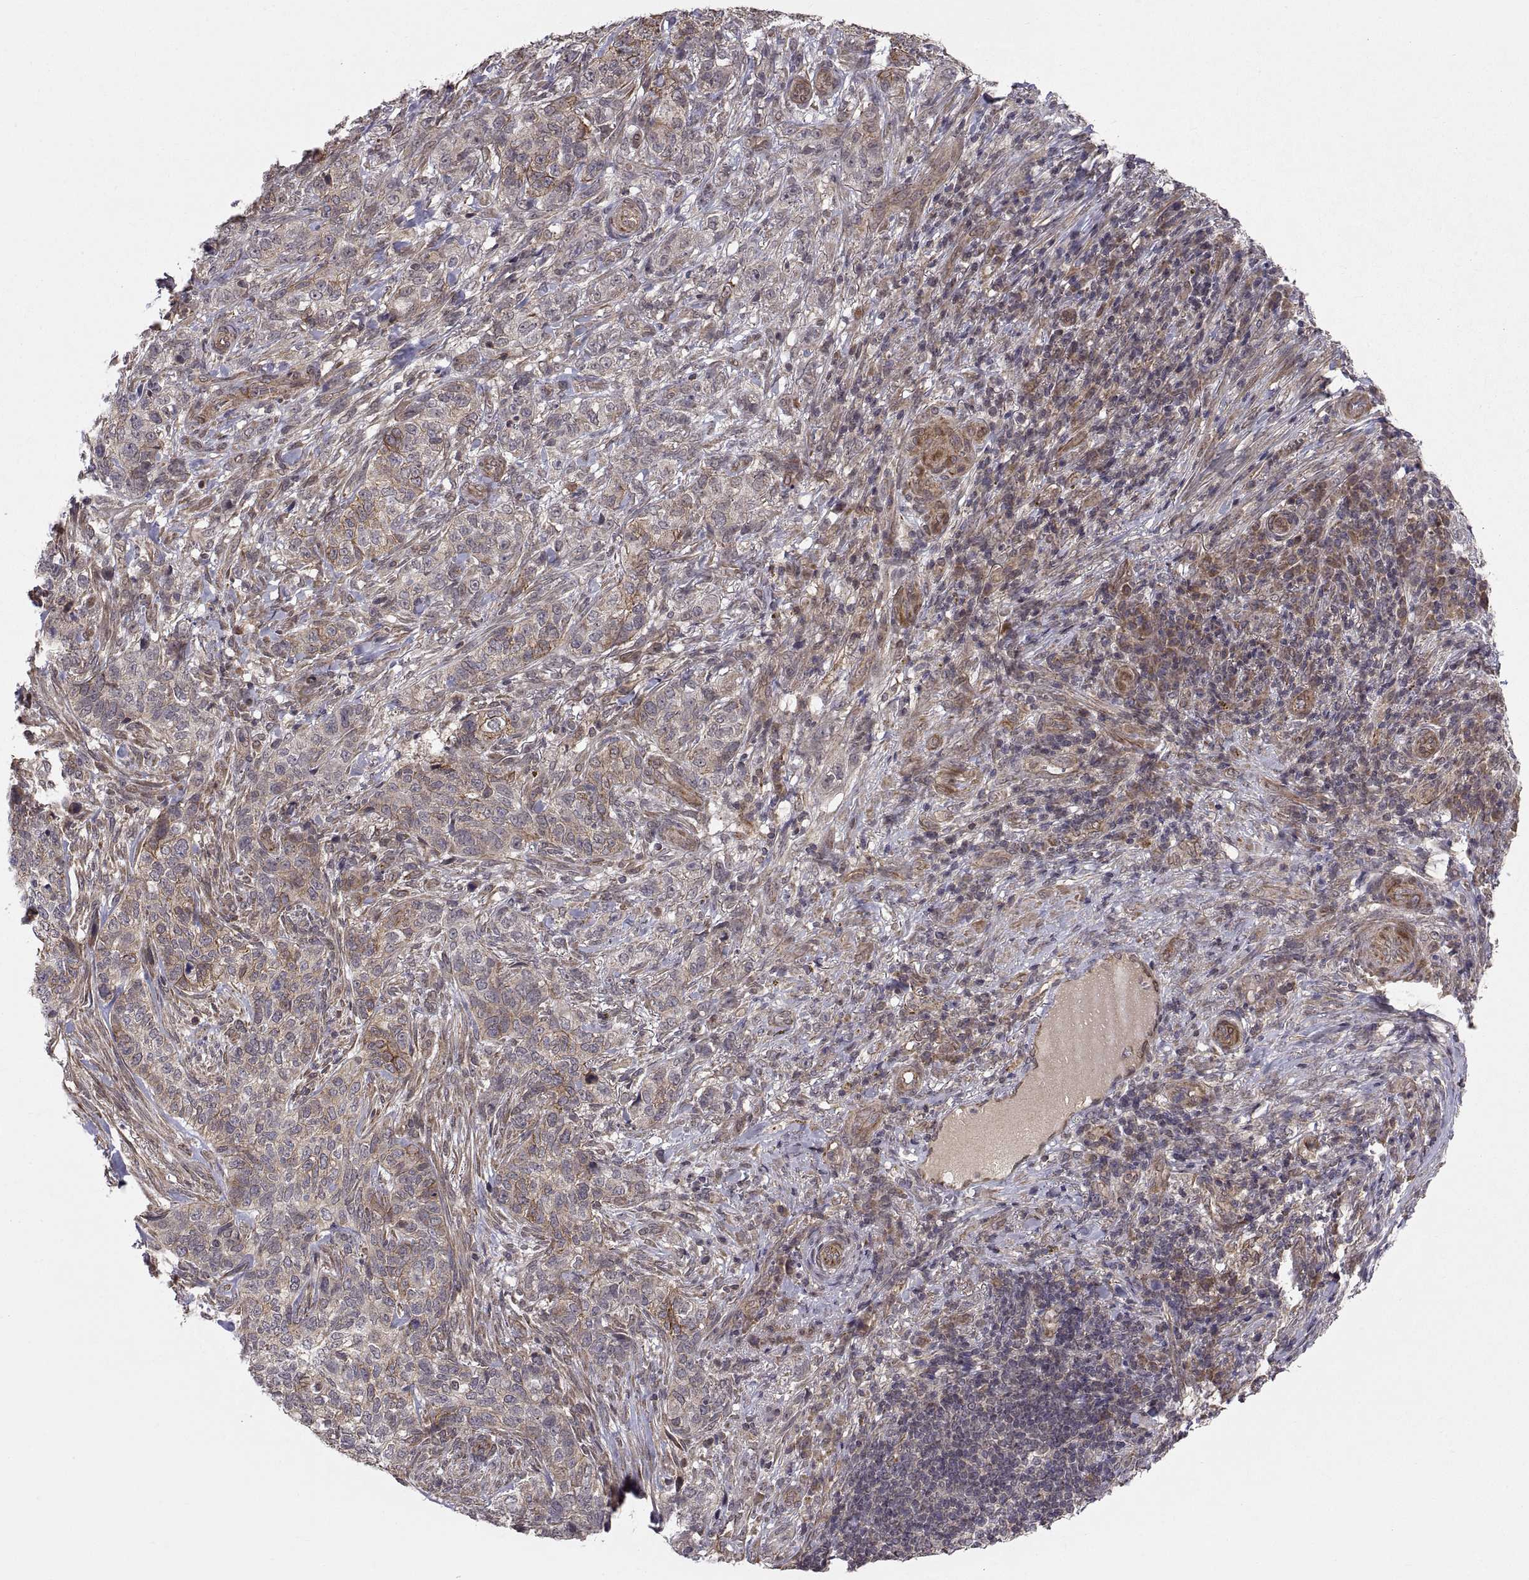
{"staining": {"intensity": "moderate", "quantity": "<25%", "location": "cytoplasmic/membranous"}, "tissue": "skin cancer", "cell_type": "Tumor cells", "image_type": "cancer", "snomed": [{"axis": "morphology", "description": "Basal cell carcinoma"}, {"axis": "topography", "description": "Skin"}], "caption": "Immunohistochemistry (IHC) (DAB (3,3'-diaminobenzidine)) staining of human skin basal cell carcinoma exhibits moderate cytoplasmic/membranous protein positivity in about <25% of tumor cells. (IHC, brightfield microscopy, high magnification).", "gene": "ABL2", "patient": {"sex": "female", "age": 69}}